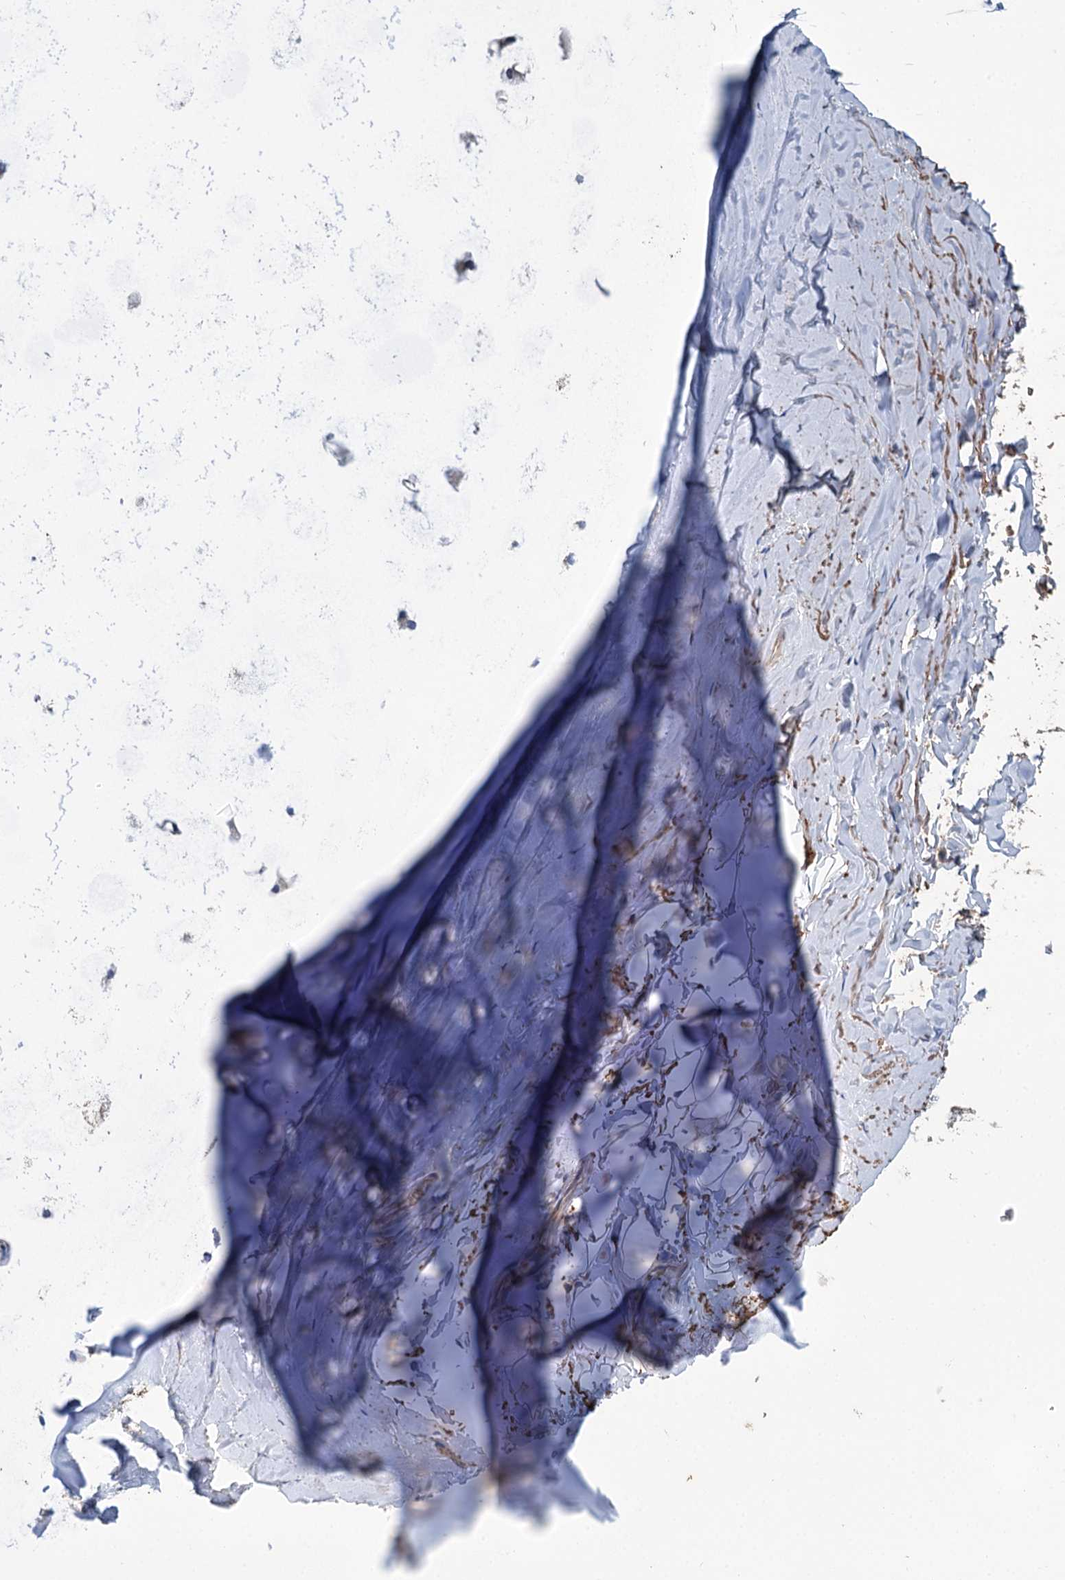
{"staining": {"intensity": "negative", "quantity": "none", "location": "none"}, "tissue": "adipose tissue", "cell_type": "Adipocytes", "image_type": "normal", "snomed": [{"axis": "morphology", "description": "Normal tissue, NOS"}, {"axis": "topography", "description": "Lymph node"}, {"axis": "topography", "description": "Bronchus"}], "caption": "Immunohistochemistry image of benign adipose tissue: adipose tissue stained with DAB (3,3'-diaminobenzidine) shows no significant protein staining in adipocytes.", "gene": "URAD", "patient": {"sex": "male", "age": 63}}